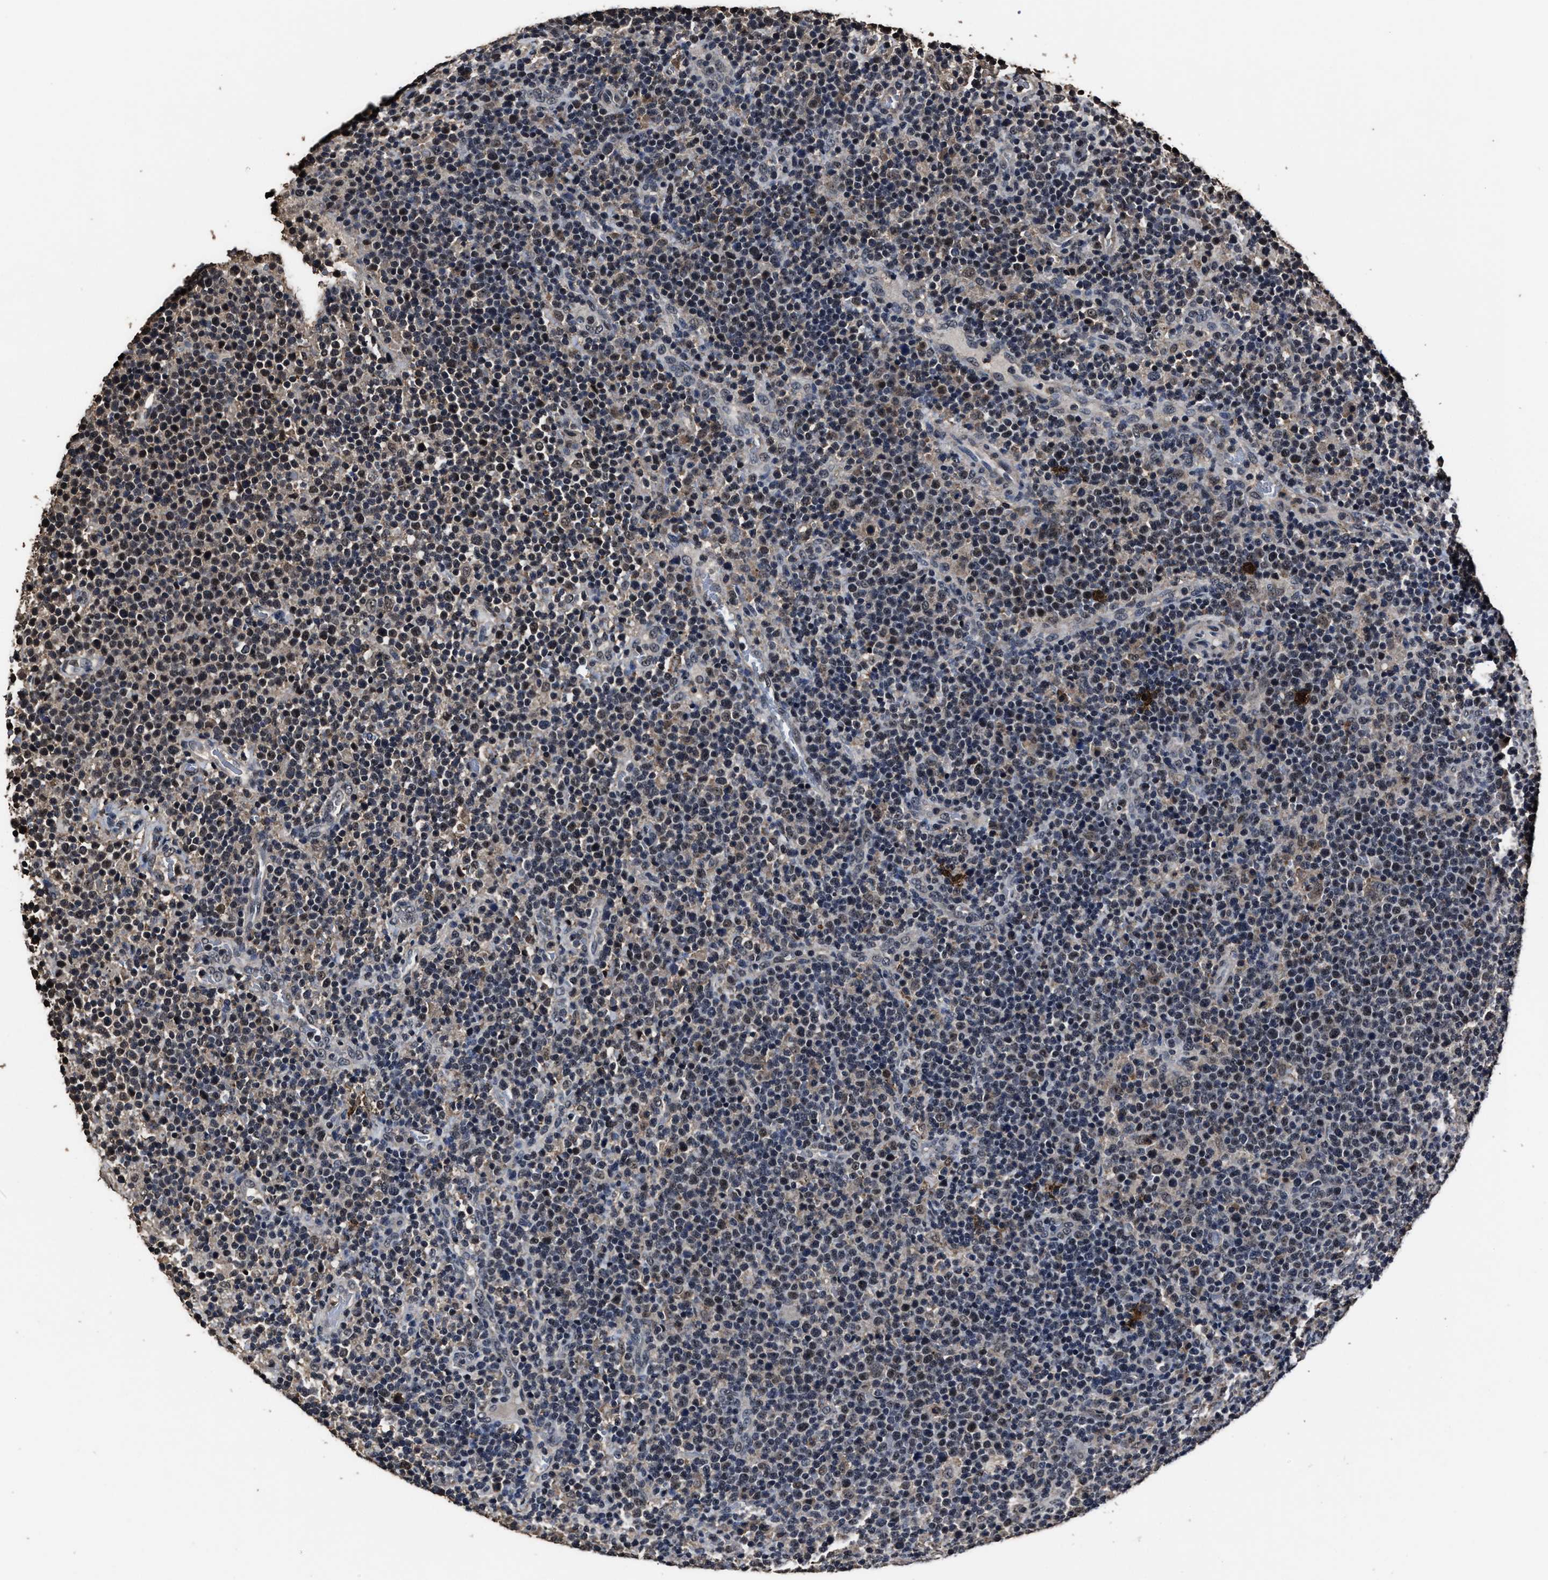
{"staining": {"intensity": "weak", "quantity": "<25%", "location": "nuclear"}, "tissue": "lymphoma", "cell_type": "Tumor cells", "image_type": "cancer", "snomed": [{"axis": "morphology", "description": "Malignant lymphoma, non-Hodgkin's type, High grade"}, {"axis": "topography", "description": "Lymph node"}], "caption": "Histopathology image shows no significant protein staining in tumor cells of lymphoma.", "gene": "RSBN1L", "patient": {"sex": "male", "age": 61}}